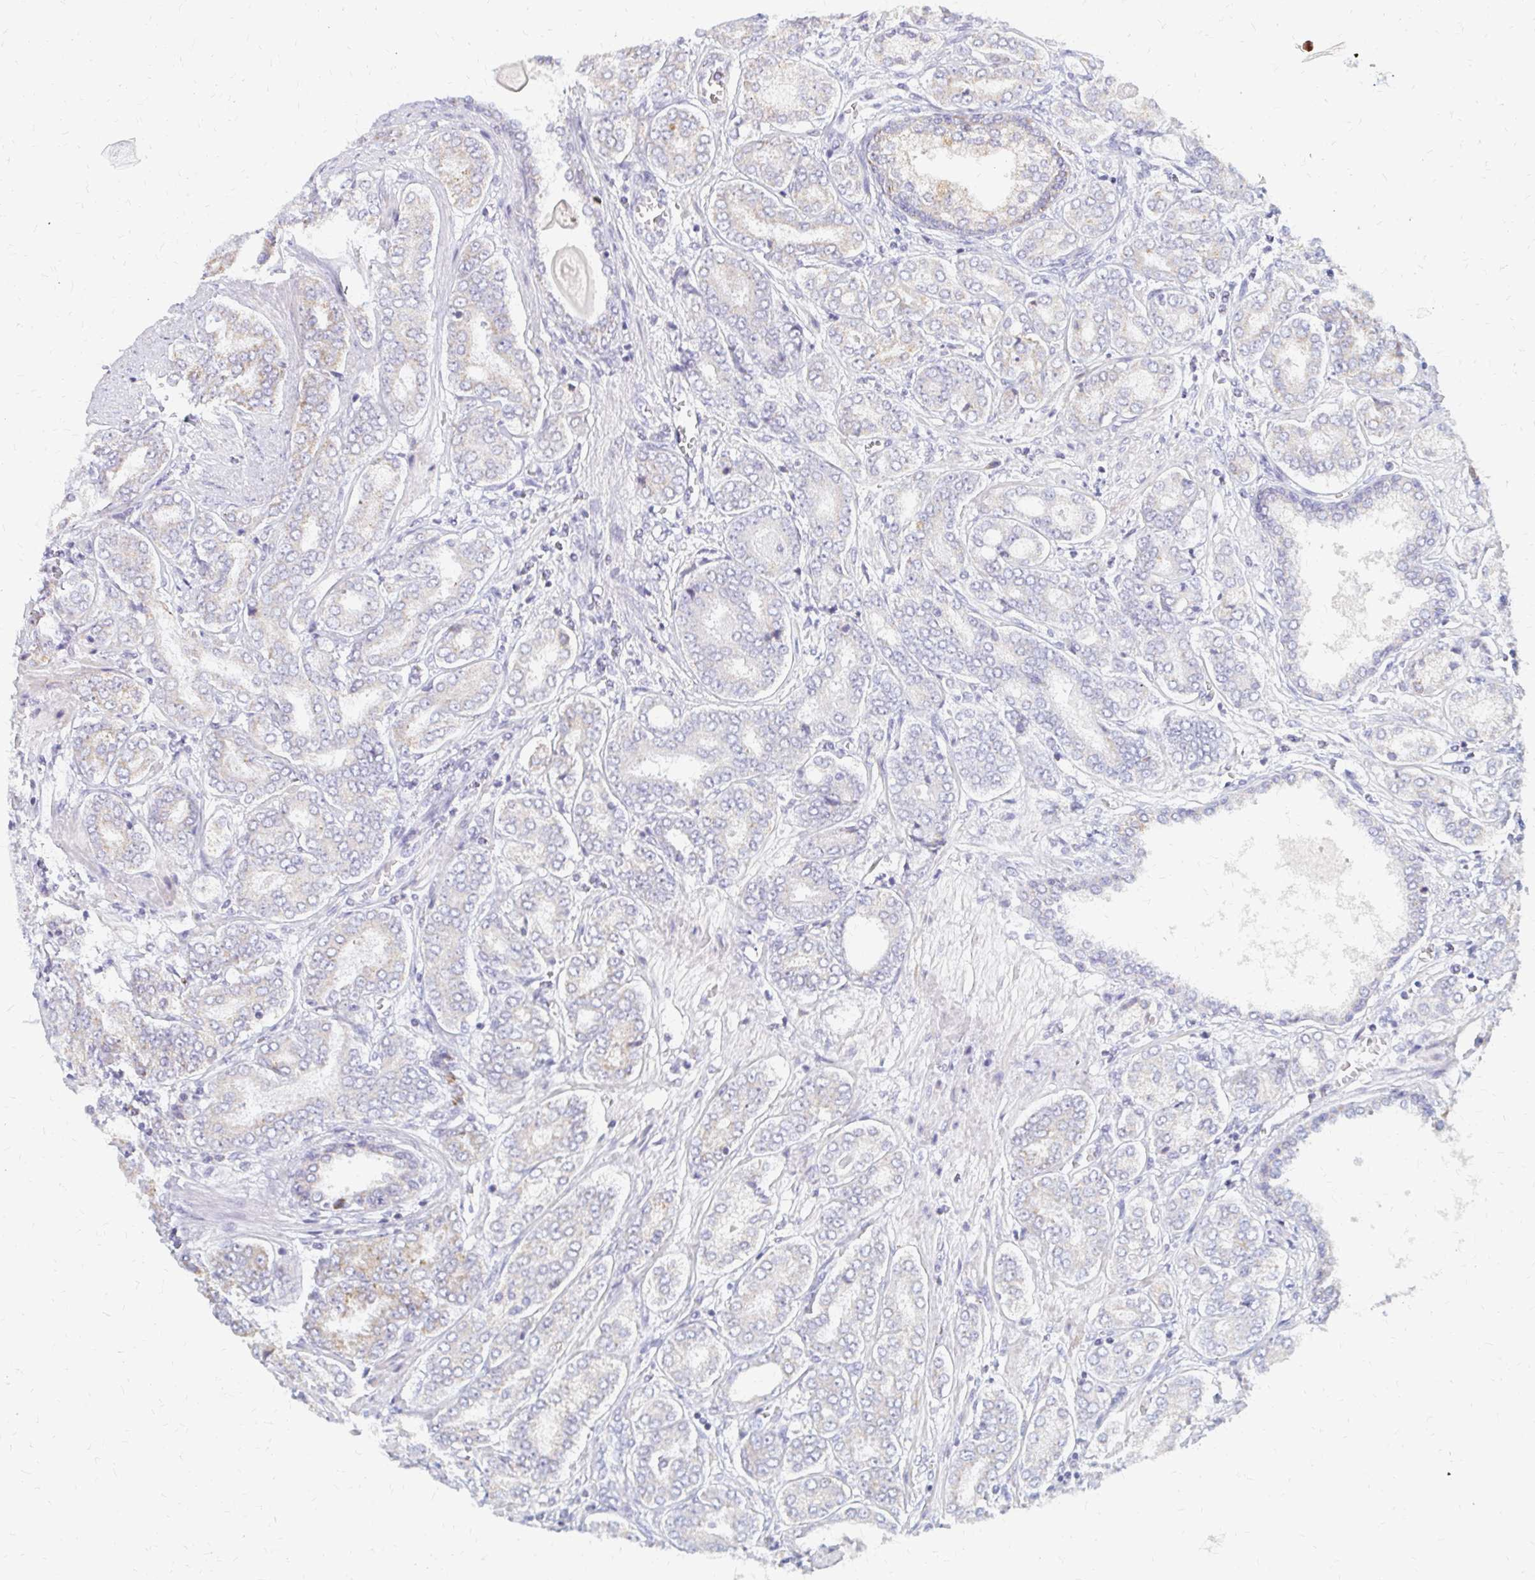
{"staining": {"intensity": "moderate", "quantity": "25%-75%", "location": "cytoplasmic/membranous"}, "tissue": "prostate cancer", "cell_type": "Tumor cells", "image_type": "cancer", "snomed": [{"axis": "morphology", "description": "Adenocarcinoma, High grade"}, {"axis": "topography", "description": "Prostate"}], "caption": "Protein staining shows moderate cytoplasmic/membranous expression in about 25%-75% of tumor cells in prostate cancer.", "gene": "OR10V1", "patient": {"sex": "male", "age": 72}}